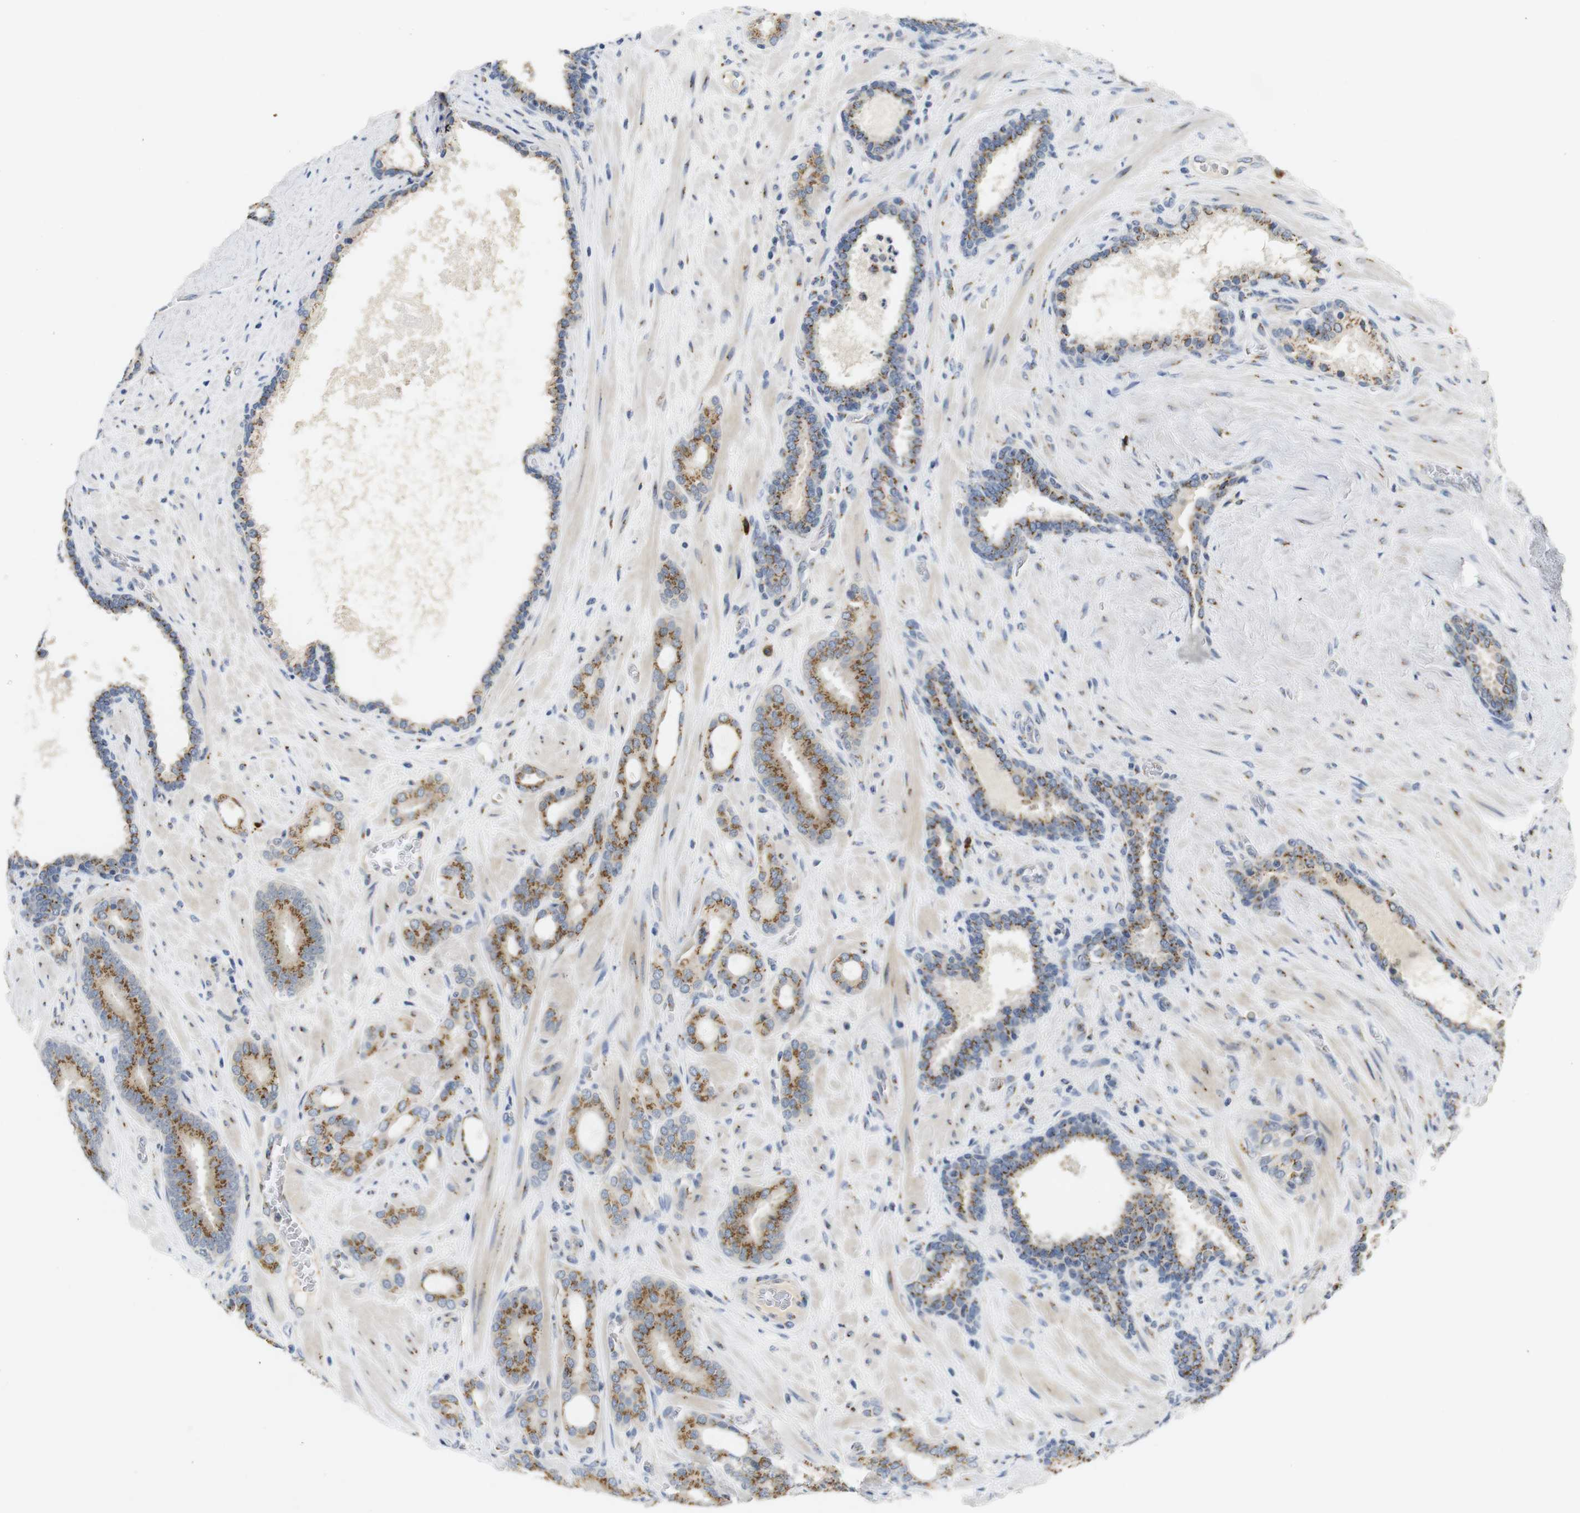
{"staining": {"intensity": "moderate", "quantity": ">75%", "location": "cytoplasmic/membranous"}, "tissue": "prostate cancer", "cell_type": "Tumor cells", "image_type": "cancer", "snomed": [{"axis": "morphology", "description": "Adenocarcinoma, Low grade"}, {"axis": "topography", "description": "Prostate"}], "caption": "Human adenocarcinoma (low-grade) (prostate) stained with a protein marker reveals moderate staining in tumor cells.", "gene": "ZFPL1", "patient": {"sex": "male", "age": 63}}